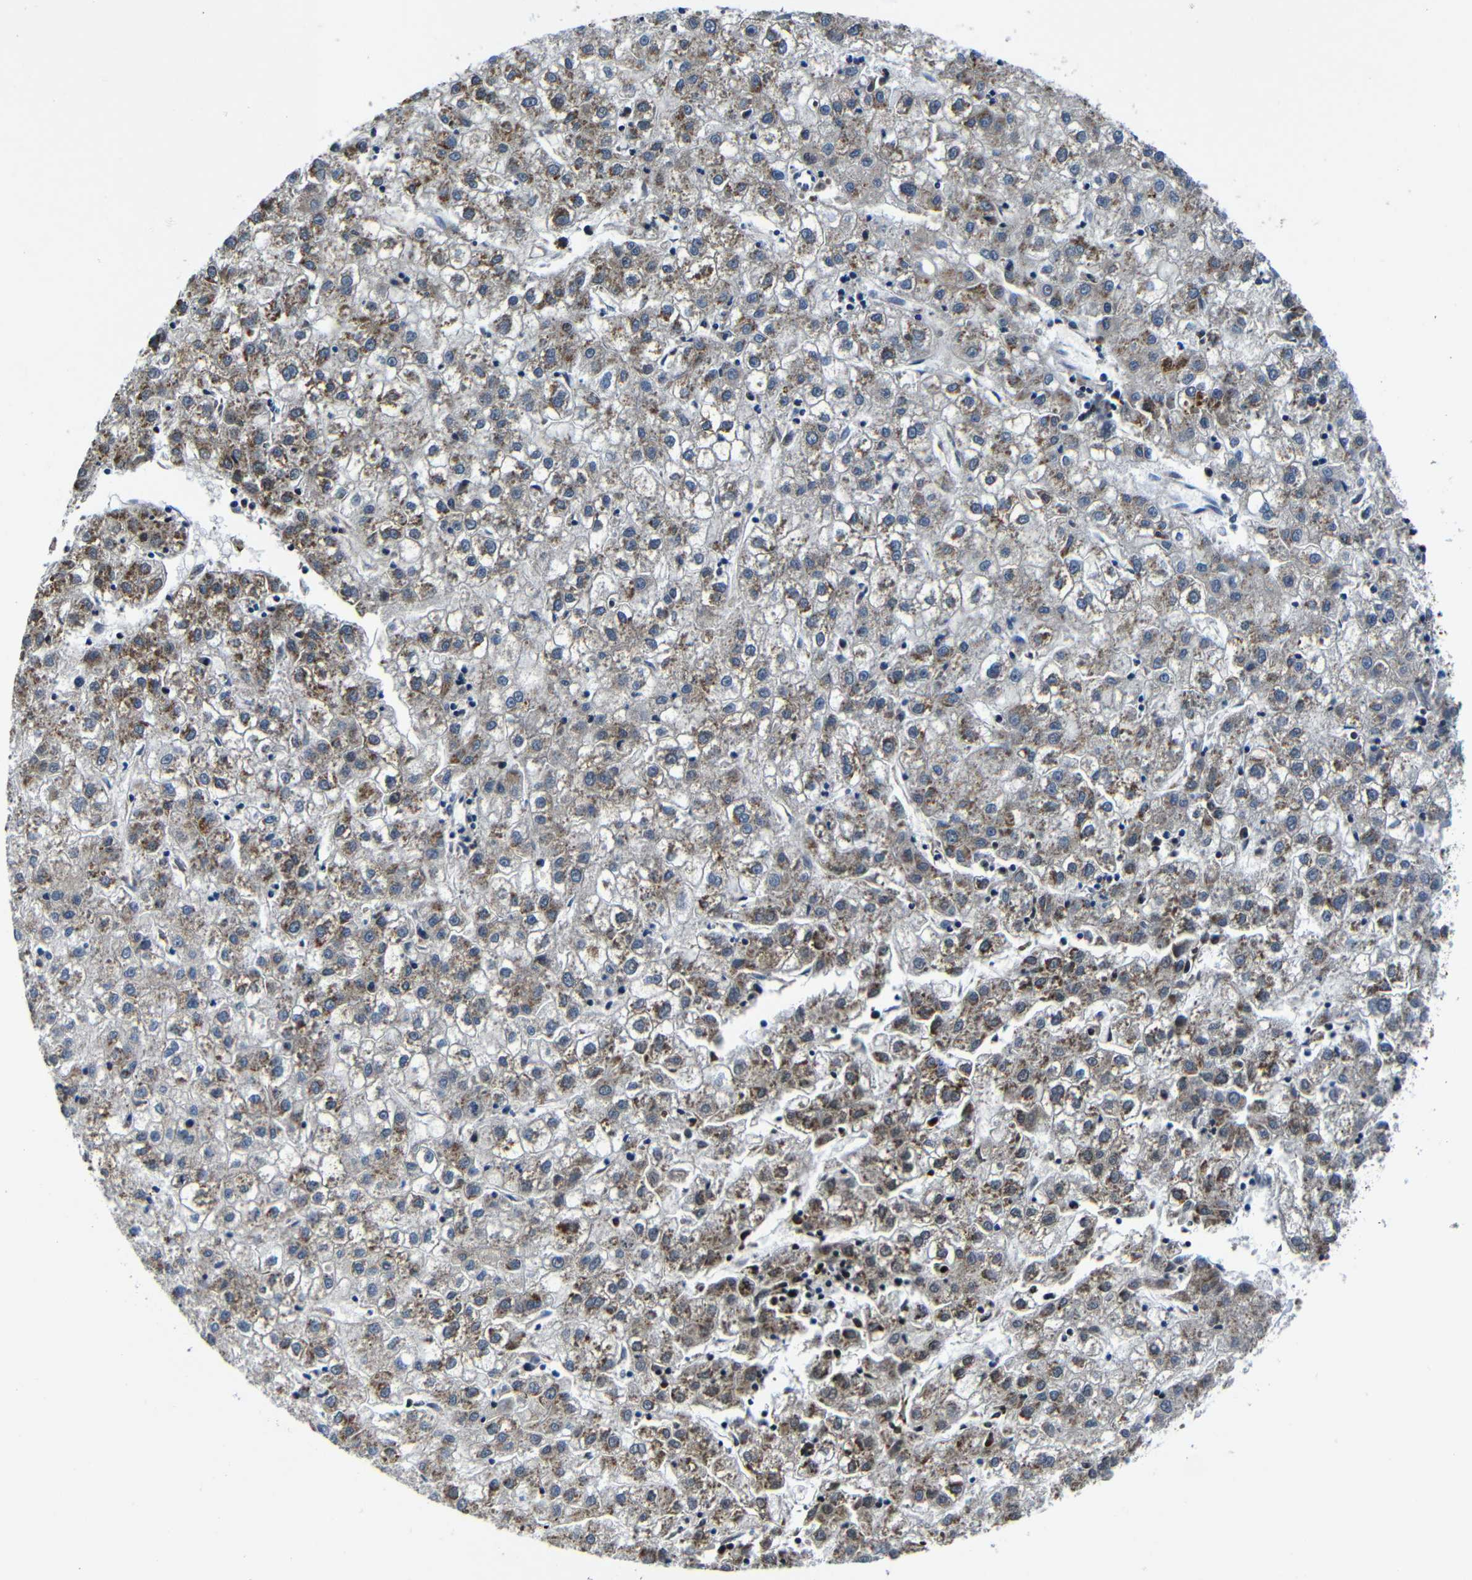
{"staining": {"intensity": "moderate", "quantity": ">75%", "location": "cytoplasmic/membranous"}, "tissue": "liver cancer", "cell_type": "Tumor cells", "image_type": "cancer", "snomed": [{"axis": "morphology", "description": "Carcinoma, Hepatocellular, NOS"}, {"axis": "topography", "description": "Liver"}], "caption": "Protein staining of liver hepatocellular carcinoma tissue reveals moderate cytoplasmic/membranous expression in about >75% of tumor cells.", "gene": "ABCE1", "patient": {"sex": "male", "age": 72}}